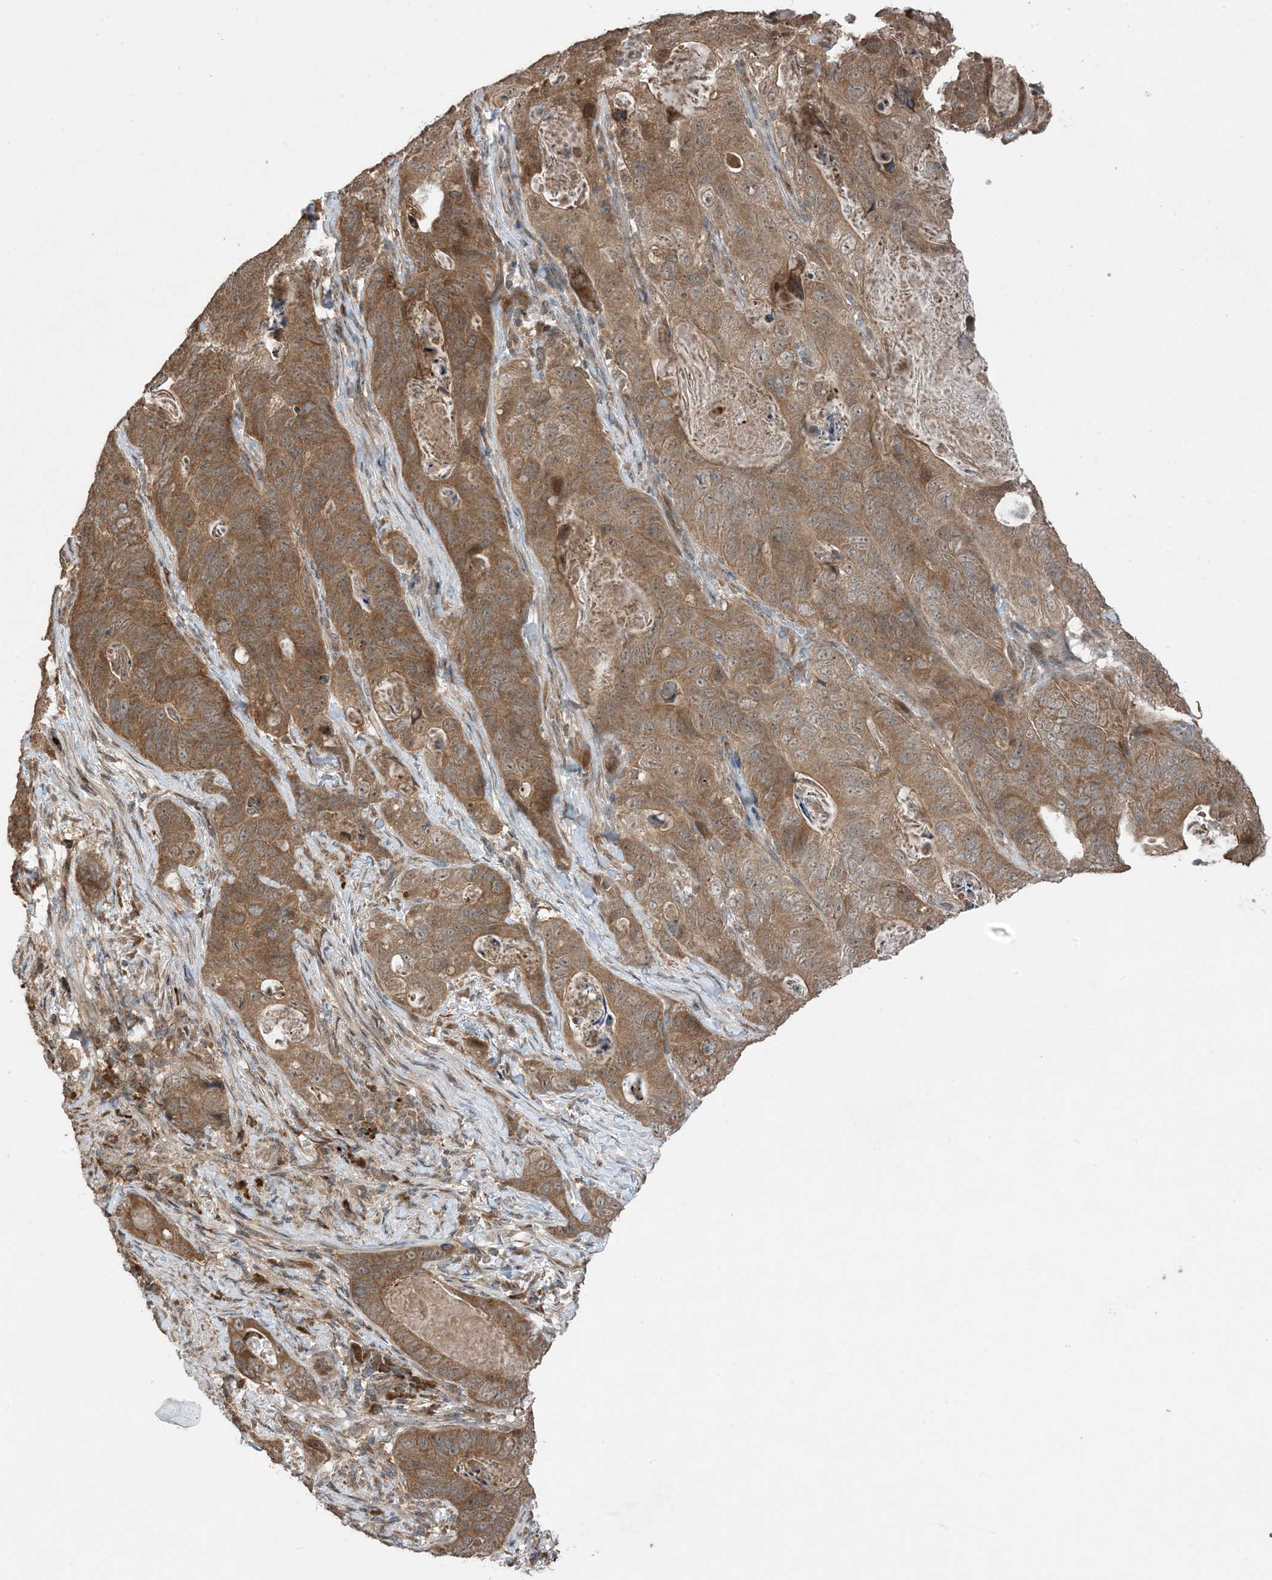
{"staining": {"intensity": "moderate", "quantity": ">75%", "location": "cytoplasmic/membranous"}, "tissue": "stomach cancer", "cell_type": "Tumor cells", "image_type": "cancer", "snomed": [{"axis": "morphology", "description": "Normal tissue, NOS"}, {"axis": "morphology", "description": "Adenocarcinoma, NOS"}, {"axis": "topography", "description": "Stomach"}], "caption": "Immunohistochemical staining of human stomach adenocarcinoma displays medium levels of moderate cytoplasmic/membranous expression in approximately >75% of tumor cells.", "gene": "PUSL1", "patient": {"sex": "female", "age": 89}}